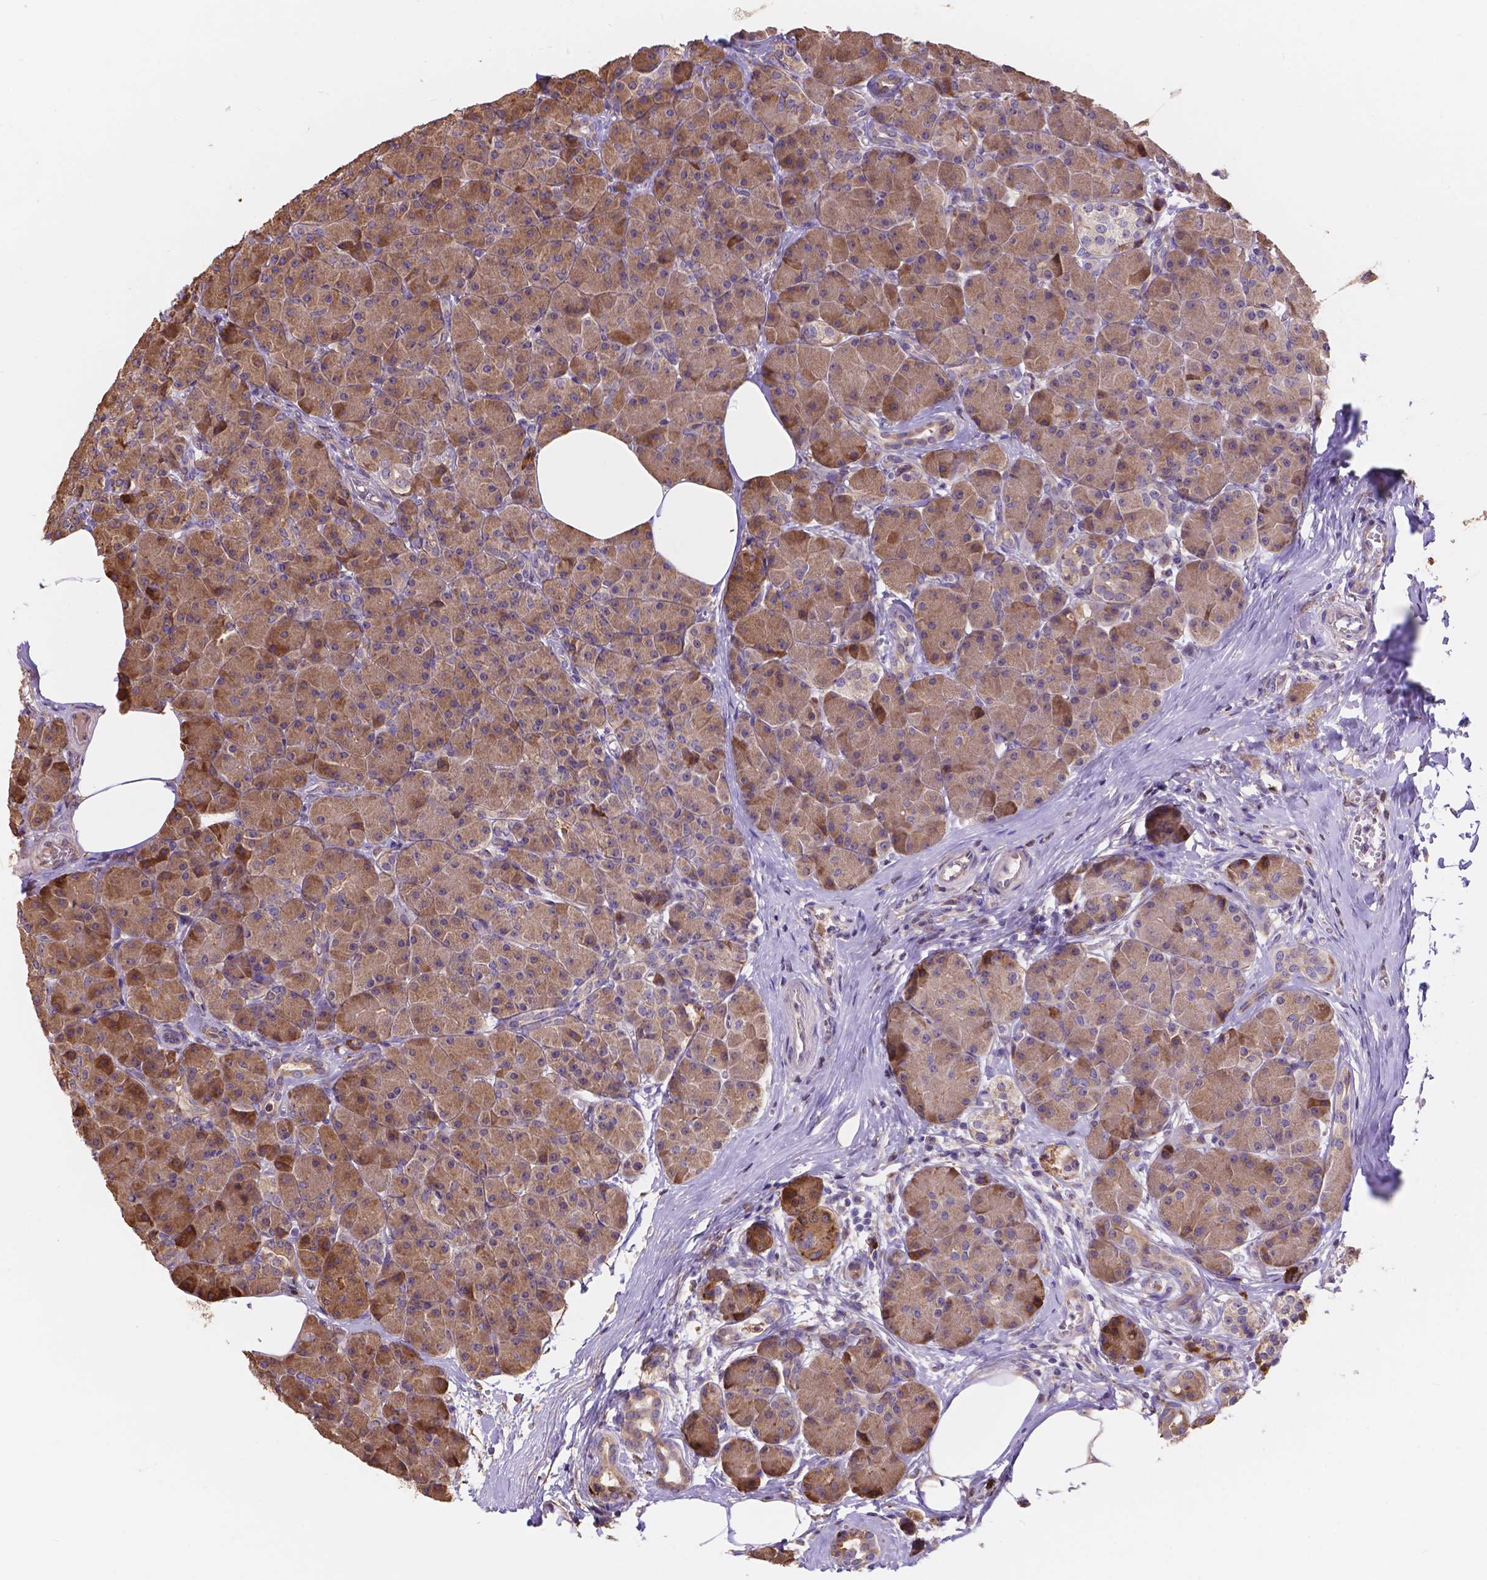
{"staining": {"intensity": "moderate", "quantity": ">75%", "location": "cytoplasmic/membranous"}, "tissue": "pancreas", "cell_type": "Exocrine glandular cells", "image_type": "normal", "snomed": [{"axis": "morphology", "description": "Normal tissue, NOS"}, {"axis": "topography", "description": "Pancreas"}], "caption": "DAB (3,3'-diaminobenzidine) immunohistochemical staining of unremarkable pancreas demonstrates moderate cytoplasmic/membranous protein staining in about >75% of exocrine glandular cells. (DAB = brown stain, brightfield microscopy at high magnification).", "gene": "IPO11", "patient": {"sex": "female", "age": 45}}